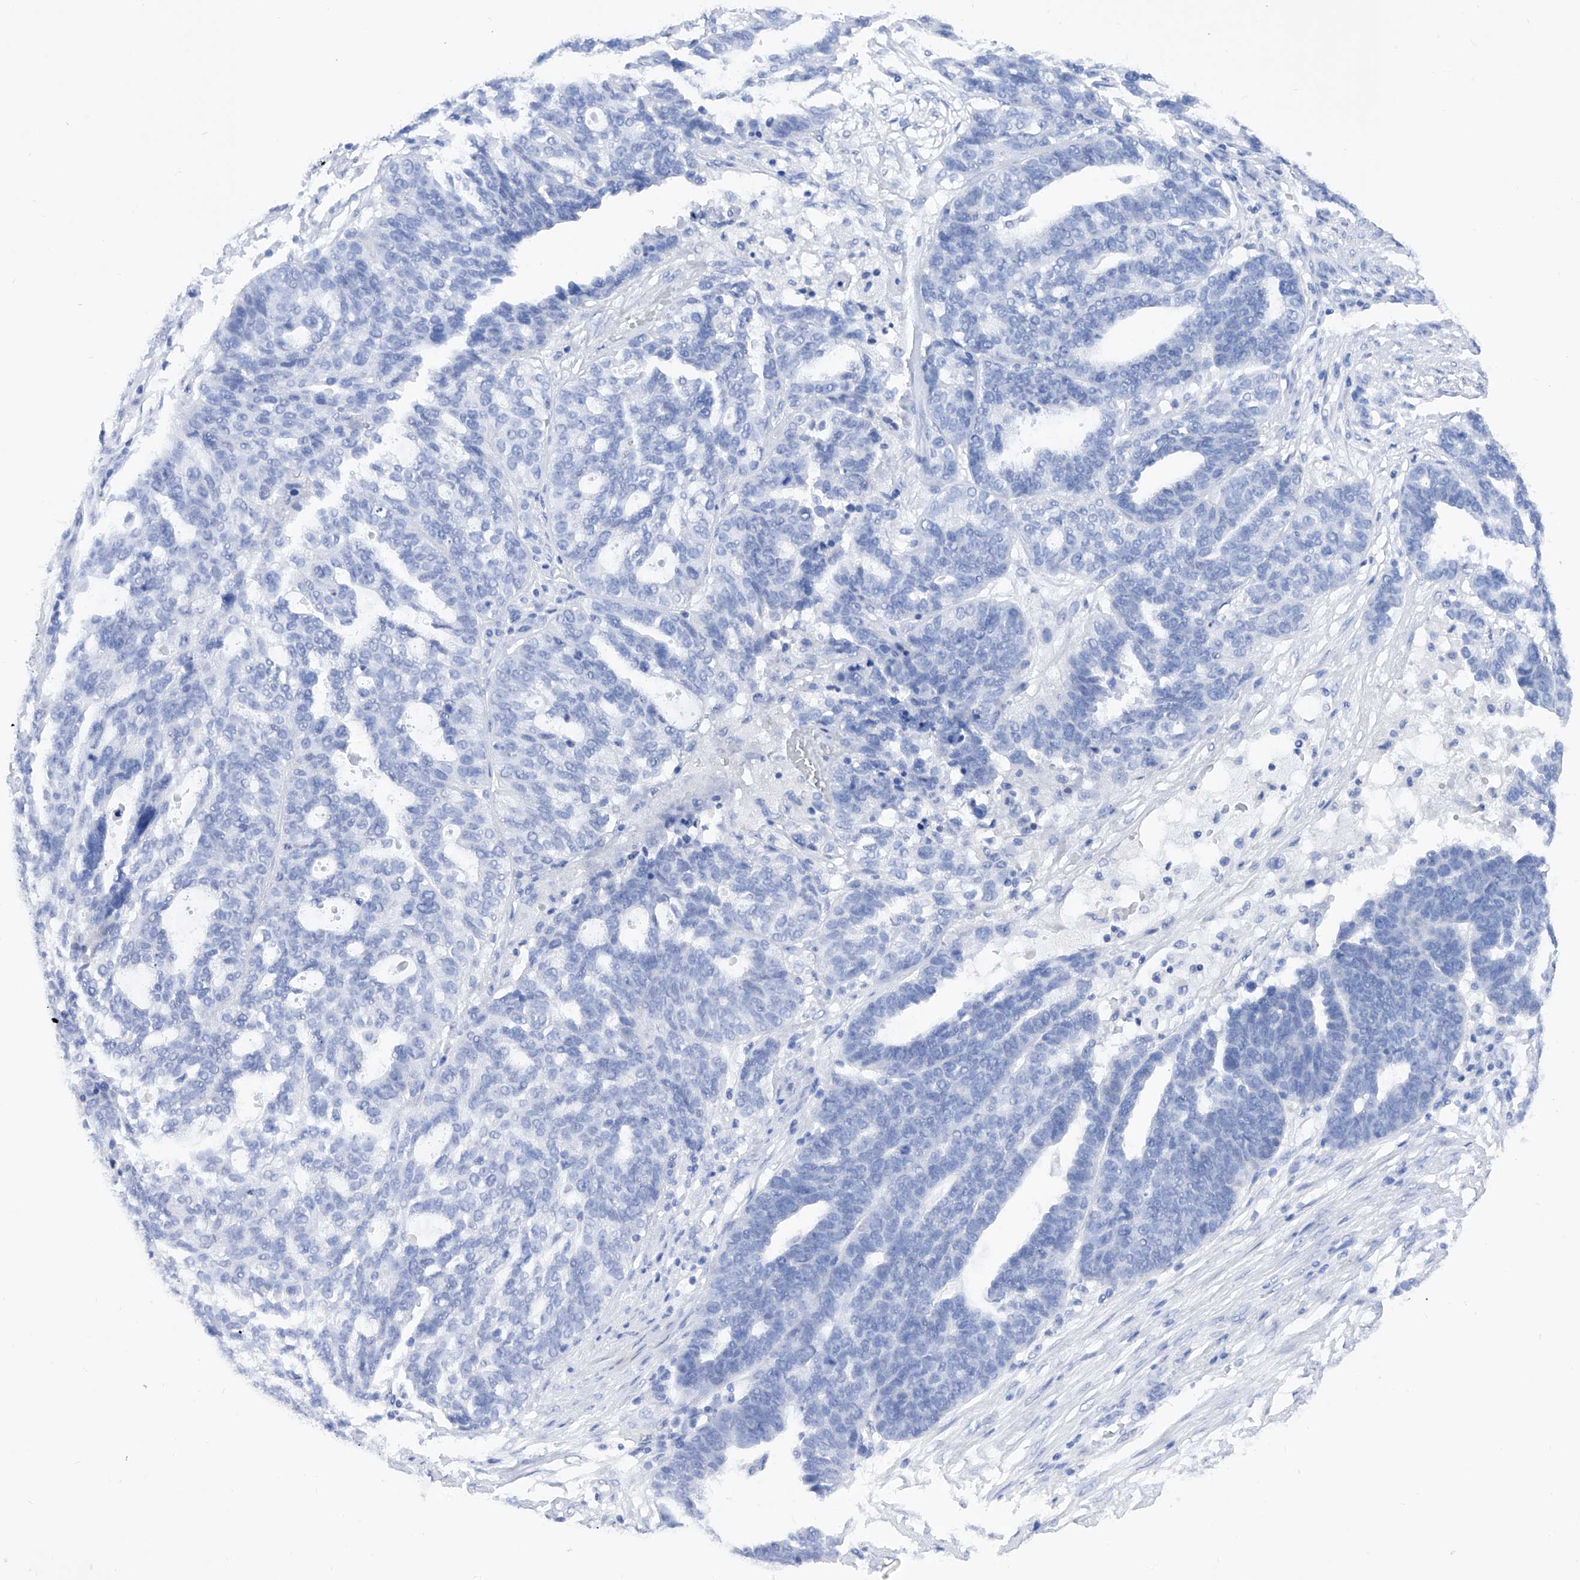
{"staining": {"intensity": "negative", "quantity": "none", "location": "none"}, "tissue": "ovarian cancer", "cell_type": "Tumor cells", "image_type": "cancer", "snomed": [{"axis": "morphology", "description": "Cystadenocarcinoma, serous, NOS"}, {"axis": "topography", "description": "Ovary"}], "caption": "A high-resolution histopathology image shows IHC staining of serous cystadenocarcinoma (ovarian), which reveals no significant positivity in tumor cells.", "gene": "BARX2", "patient": {"sex": "female", "age": 59}}